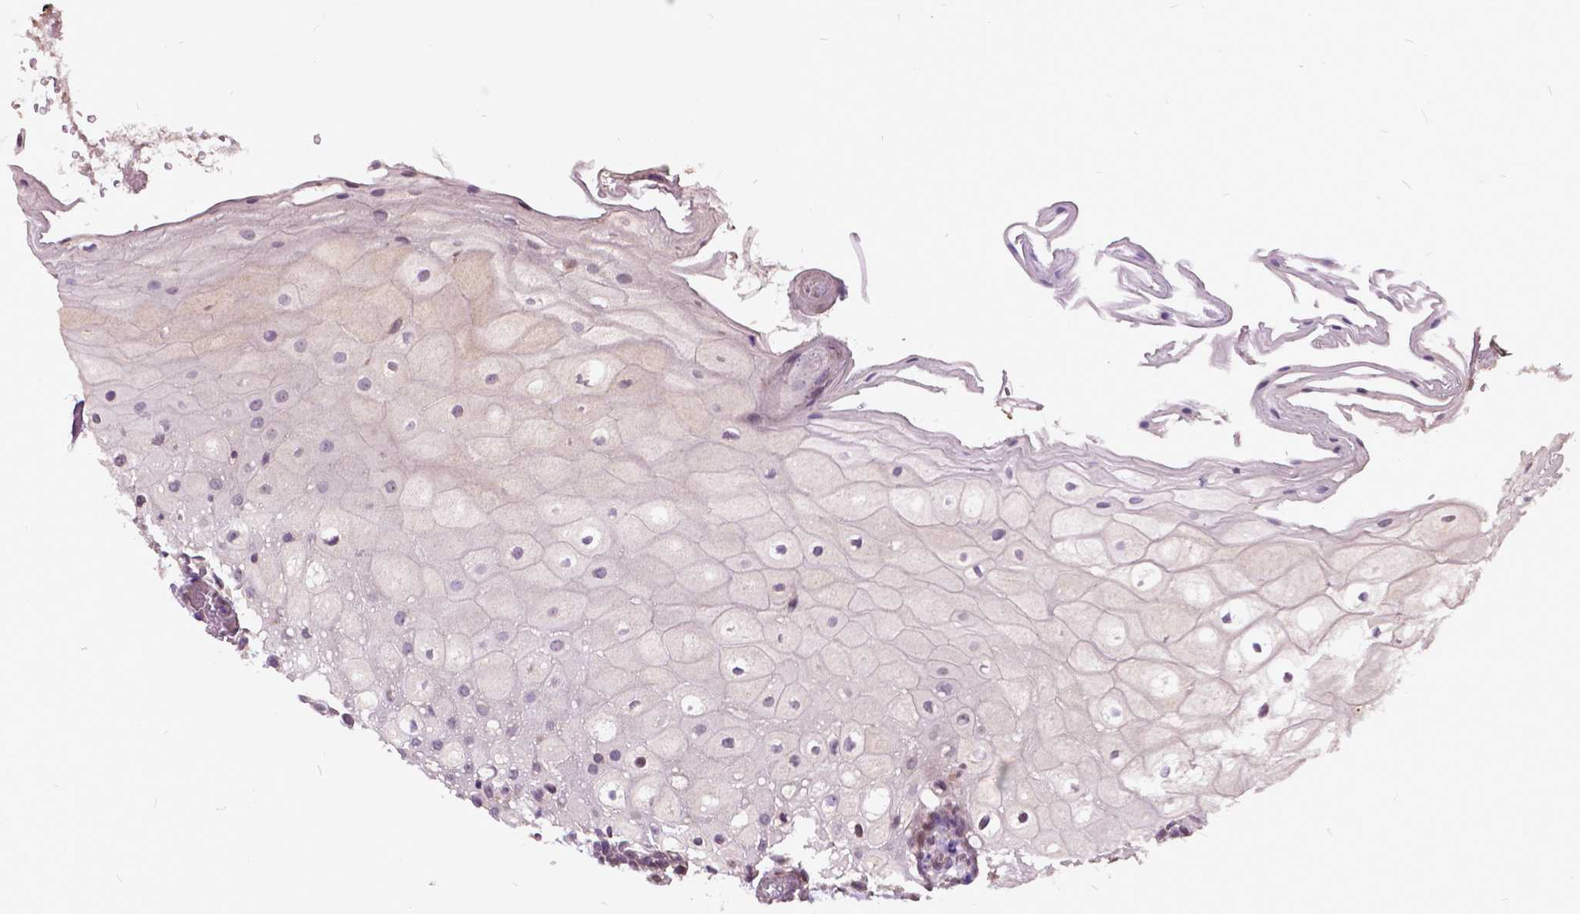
{"staining": {"intensity": "negative", "quantity": "none", "location": "none"}, "tissue": "oral mucosa", "cell_type": "Squamous epithelial cells", "image_type": "normal", "snomed": [{"axis": "morphology", "description": "Normal tissue, NOS"}, {"axis": "morphology", "description": "Squamous cell carcinoma, NOS"}, {"axis": "topography", "description": "Oral tissue"}, {"axis": "topography", "description": "Head-Neck"}], "caption": "DAB (3,3'-diaminobenzidine) immunohistochemical staining of normal human oral mucosa exhibits no significant expression in squamous epithelial cells. (Immunohistochemistry (ihc), brightfield microscopy, high magnification).", "gene": "AP1S3", "patient": {"sex": "male", "age": 69}}